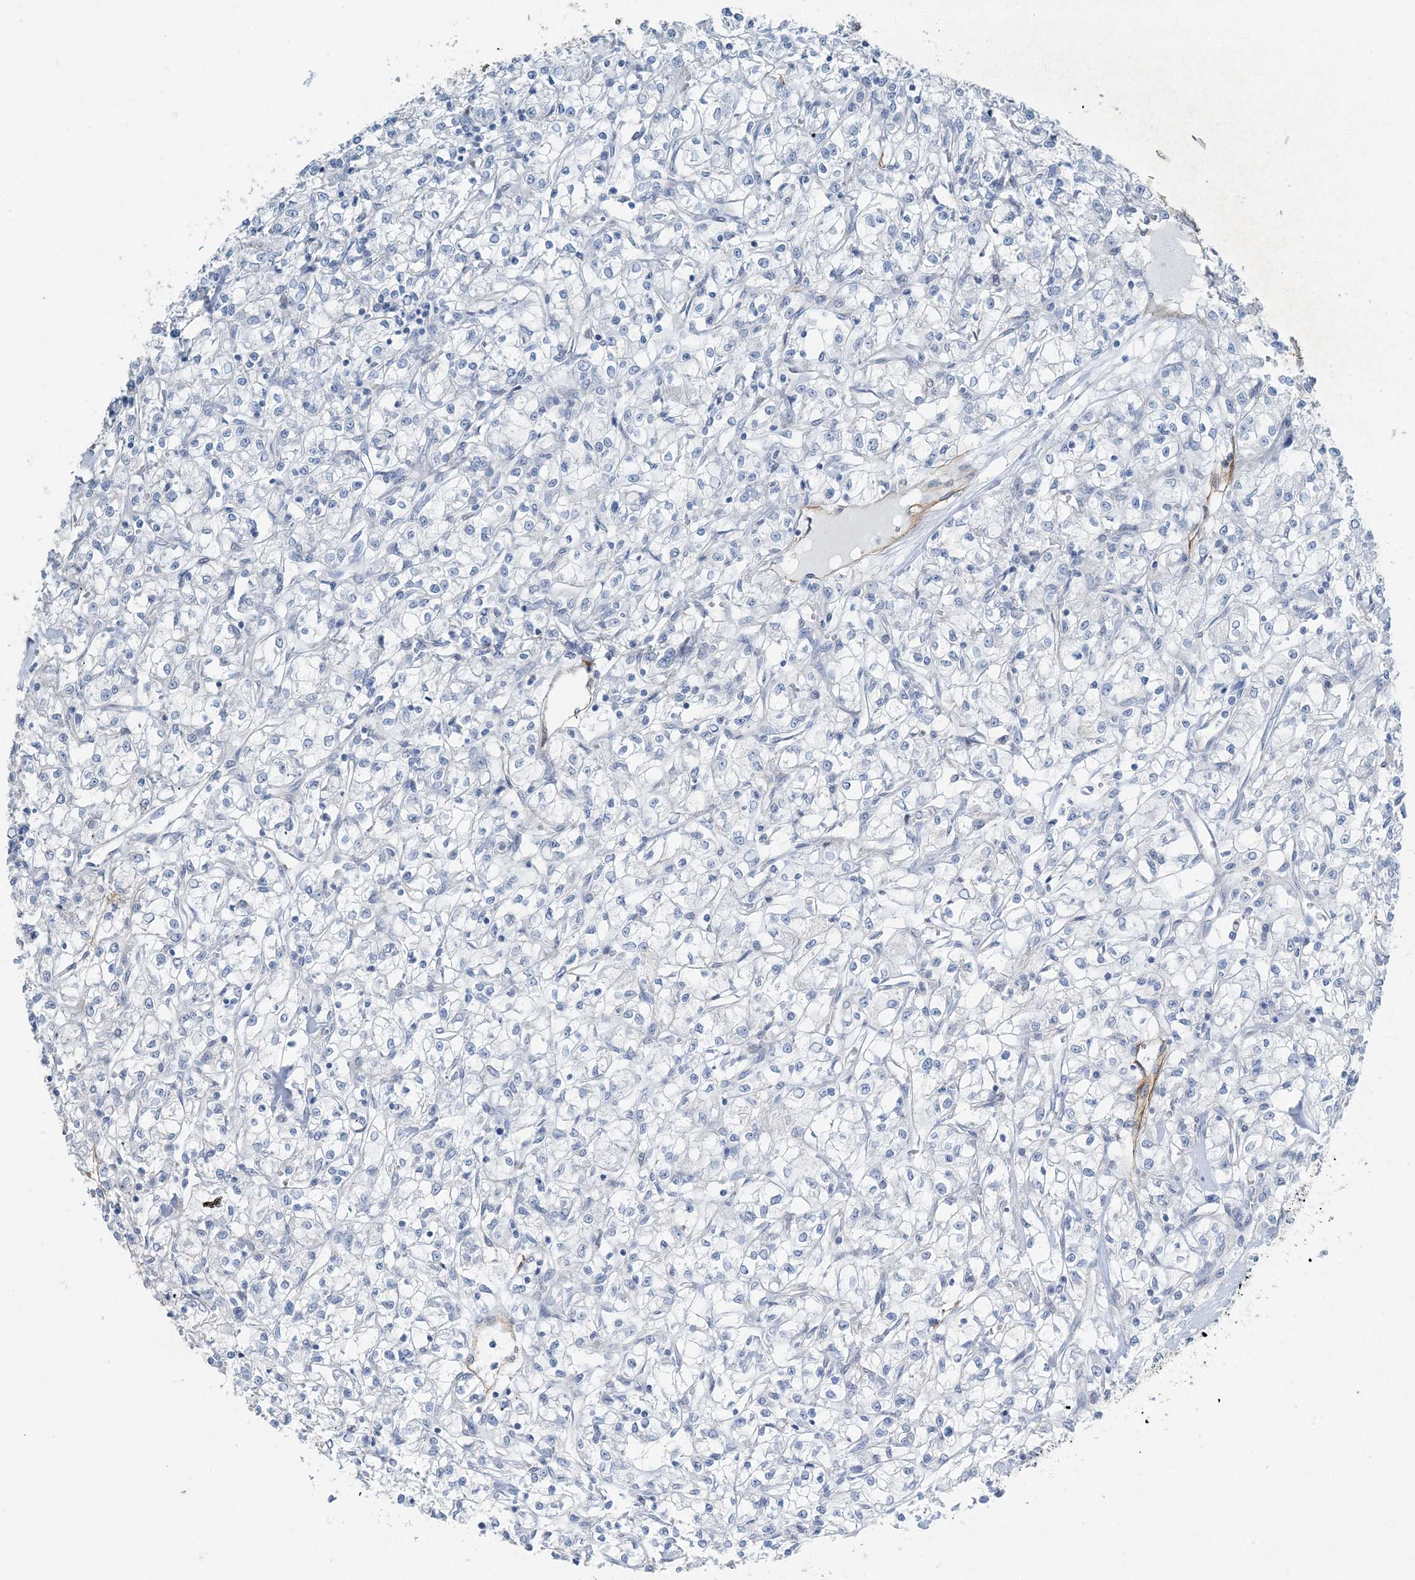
{"staining": {"intensity": "negative", "quantity": "none", "location": "none"}, "tissue": "renal cancer", "cell_type": "Tumor cells", "image_type": "cancer", "snomed": [{"axis": "morphology", "description": "Adenocarcinoma, NOS"}, {"axis": "topography", "description": "Kidney"}], "caption": "Tumor cells show no significant protein staining in adenocarcinoma (renal). Brightfield microscopy of immunohistochemistry stained with DAB (brown) and hematoxylin (blue), captured at high magnification.", "gene": "PGM5", "patient": {"sex": "female", "age": 59}}